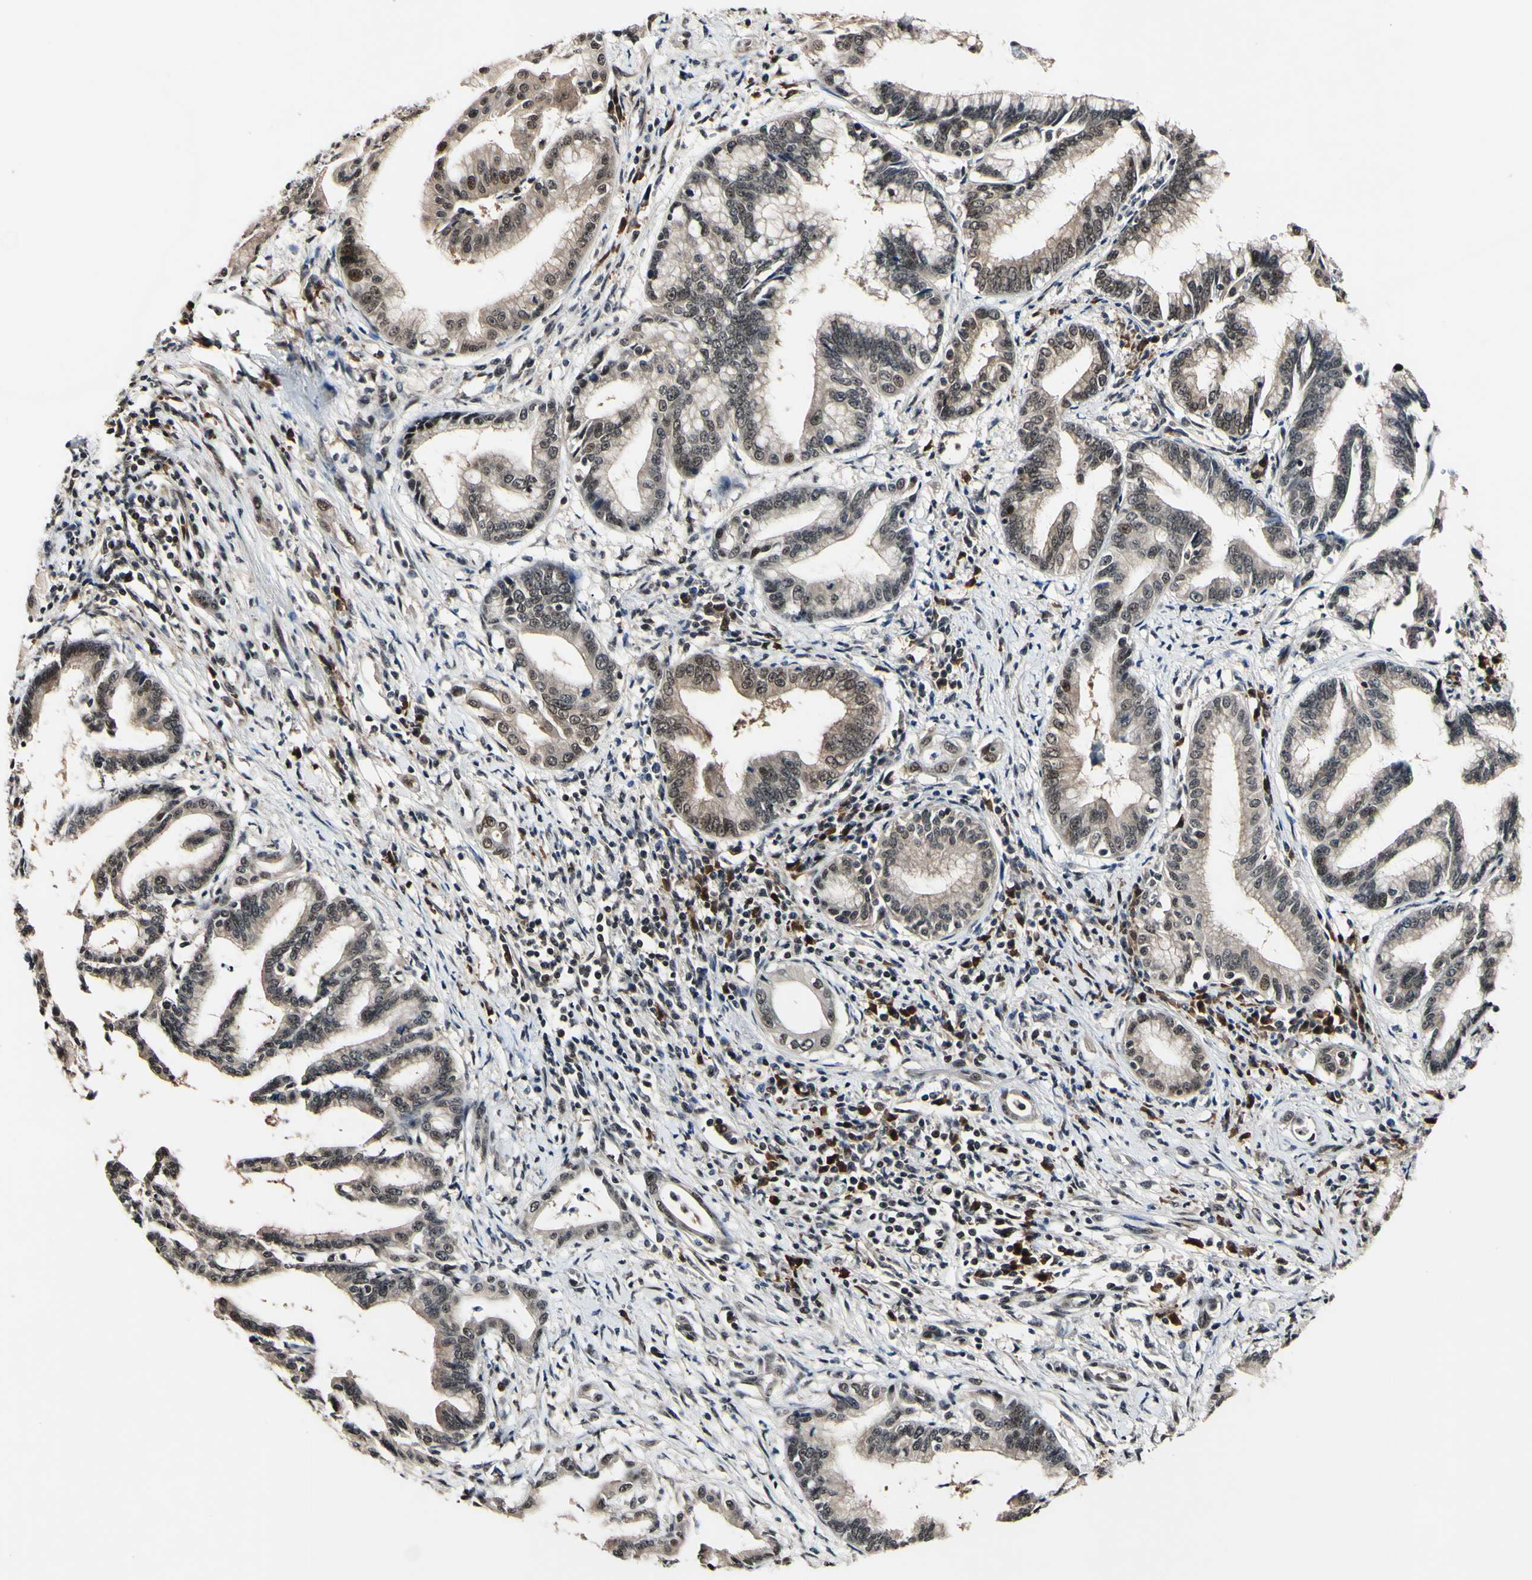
{"staining": {"intensity": "weak", "quantity": ">75%", "location": "cytoplasmic/membranous,nuclear"}, "tissue": "pancreatic cancer", "cell_type": "Tumor cells", "image_type": "cancer", "snomed": [{"axis": "morphology", "description": "Adenocarcinoma, NOS"}, {"axis": "topography", "description": "Pancreas"}], "caption": "Pancreatic cancer (adenocarcinoma) stained for a protein (brown) shows weak cytoplasmic/membranous and nuclear positive expression in about >75% of tumor cells.", "gene": "PSMD10", "patient": {"sex": "female", "age": 64}}